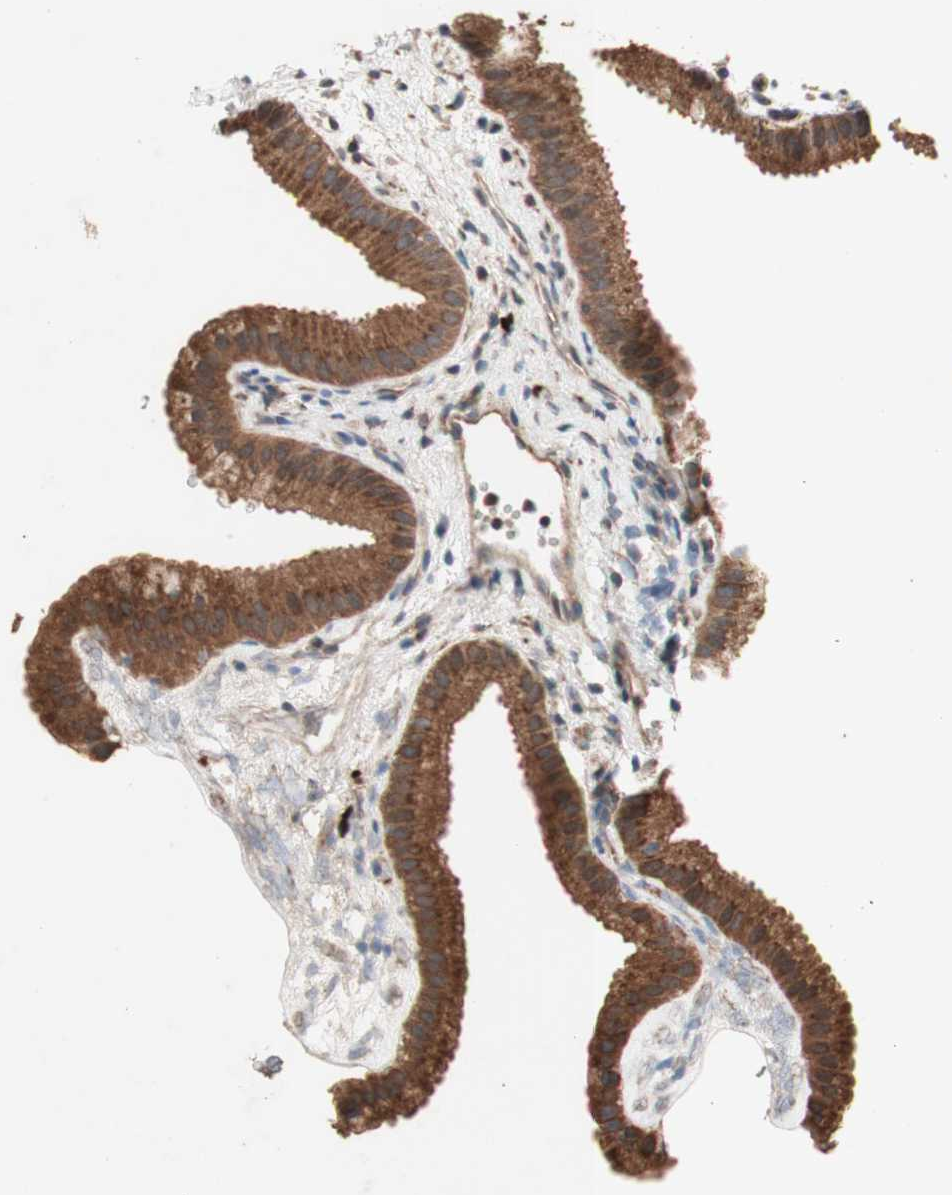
{"staining": {"intensity": "strong", "quantity": ">75%", "location": "cytoplasmic/membranous"}, "tissue": "gallbladder", "cell_type": "Glandular cells", "image_type": "normal", "snomed": [{"axis": "morphology", "description": "Normal tissue, NOS"}, {"axis": "topography", "description": "Gallbladder"}], "caption": "Immunohistochemistry (DAB) staining of benign human gallbladder exhibits strong cytoplasmic/membranous protein staining in approximately >75% of glandular cells.", "gene": "DDOST", "patient": {"sex": "female", "age": 64}}